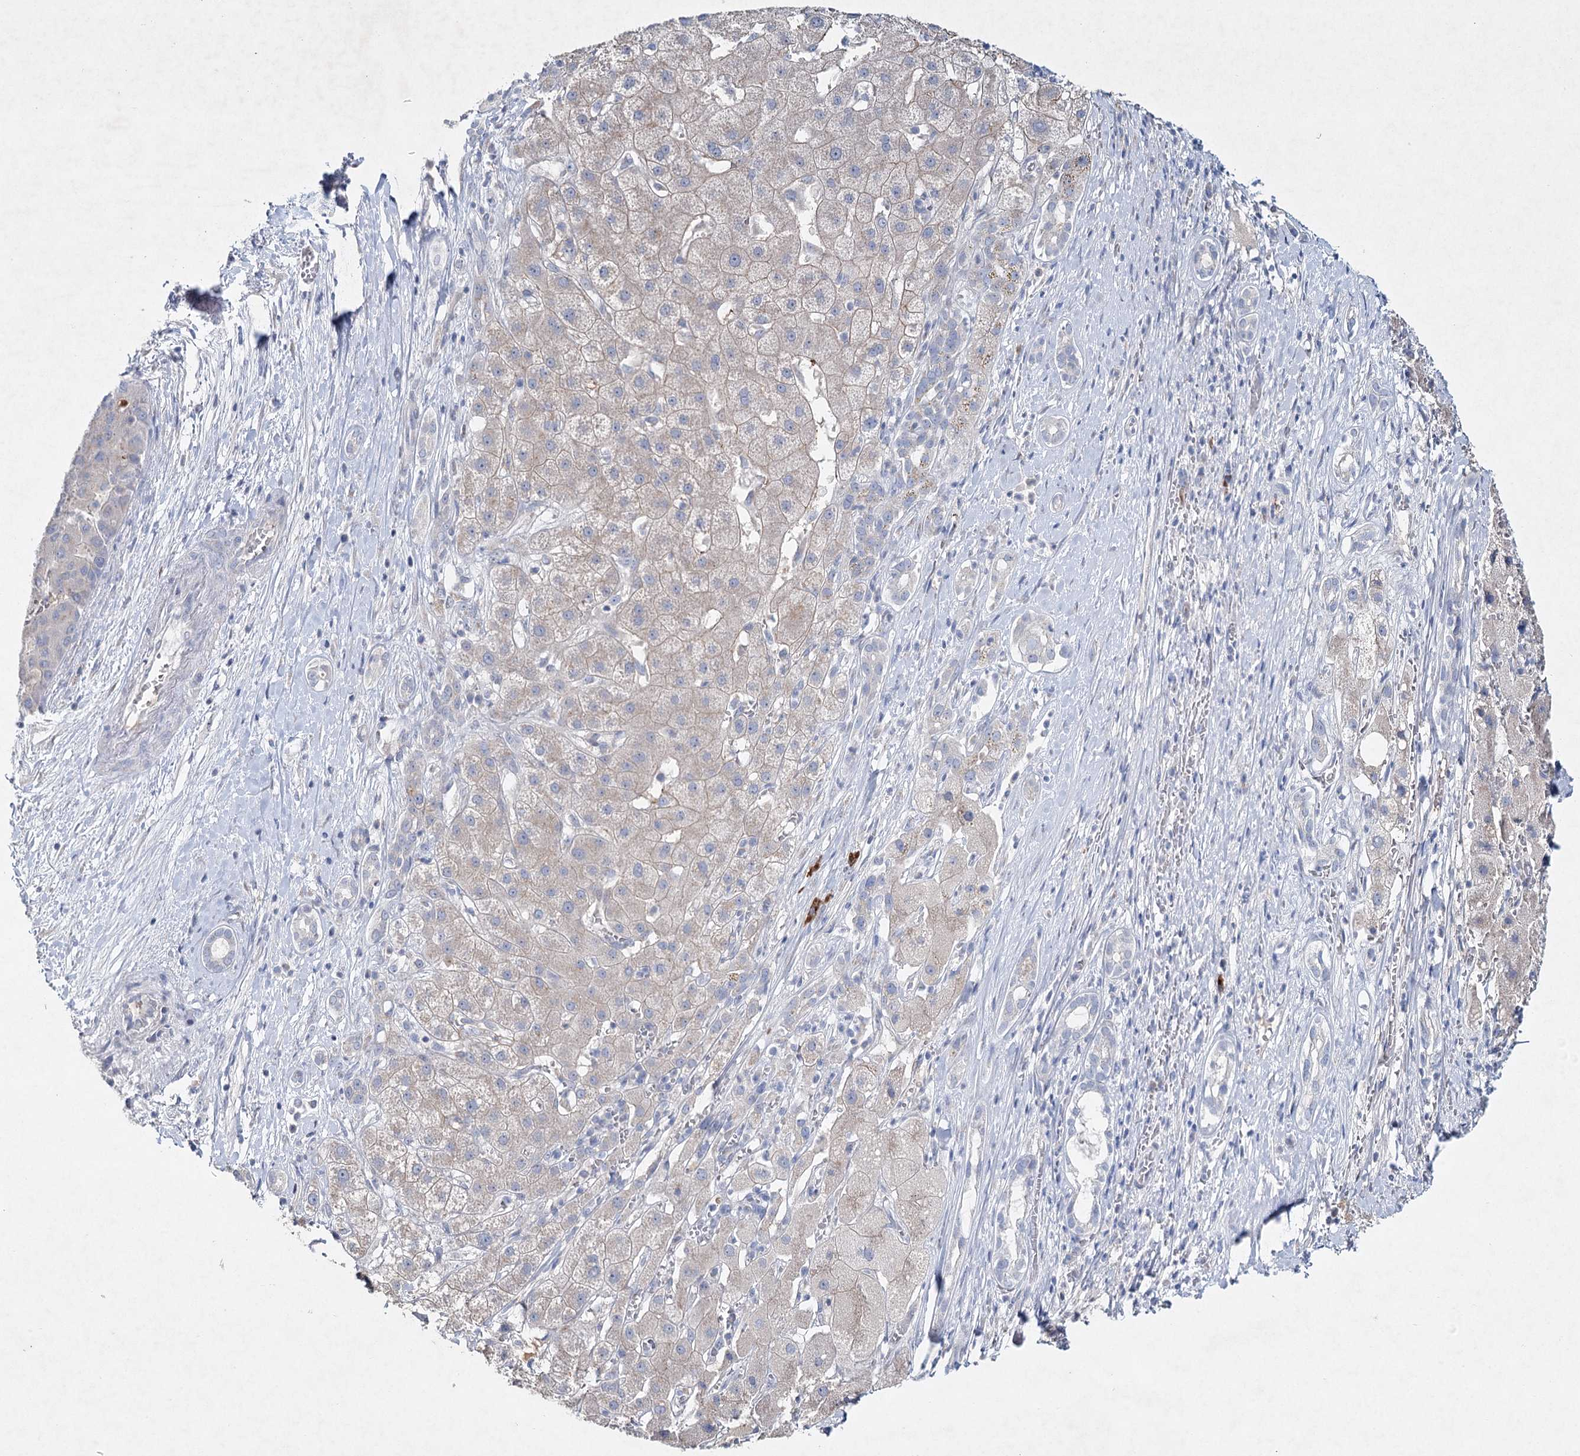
{"staining": {"intensity": "weak", "quantity": "25%-75%", "location": "cytoplasmic/membranous"}, "tissue": "liver cancer", "cell_type": "Tumor cells", "image_type": "cancer", "snomed": [{"axis": "morphology", "description": "Carcinoma, Hepatocellular, NOS"}, {"axis": "topography", "description": "Liver"}], "caption": "Protein staining by immunohistochemistry (IHC) exhibits weak cytoplasmic/membranous expression in approximately 25%-75% of tumor cells in liver hepatocellular carcinoma. (DAB (3,3'-diaminobenzidine) IHC, brown staining for protein, blue staining for nuclei).", "gene": "RFX6", "patient": {"sex": "male", "age": 65}}